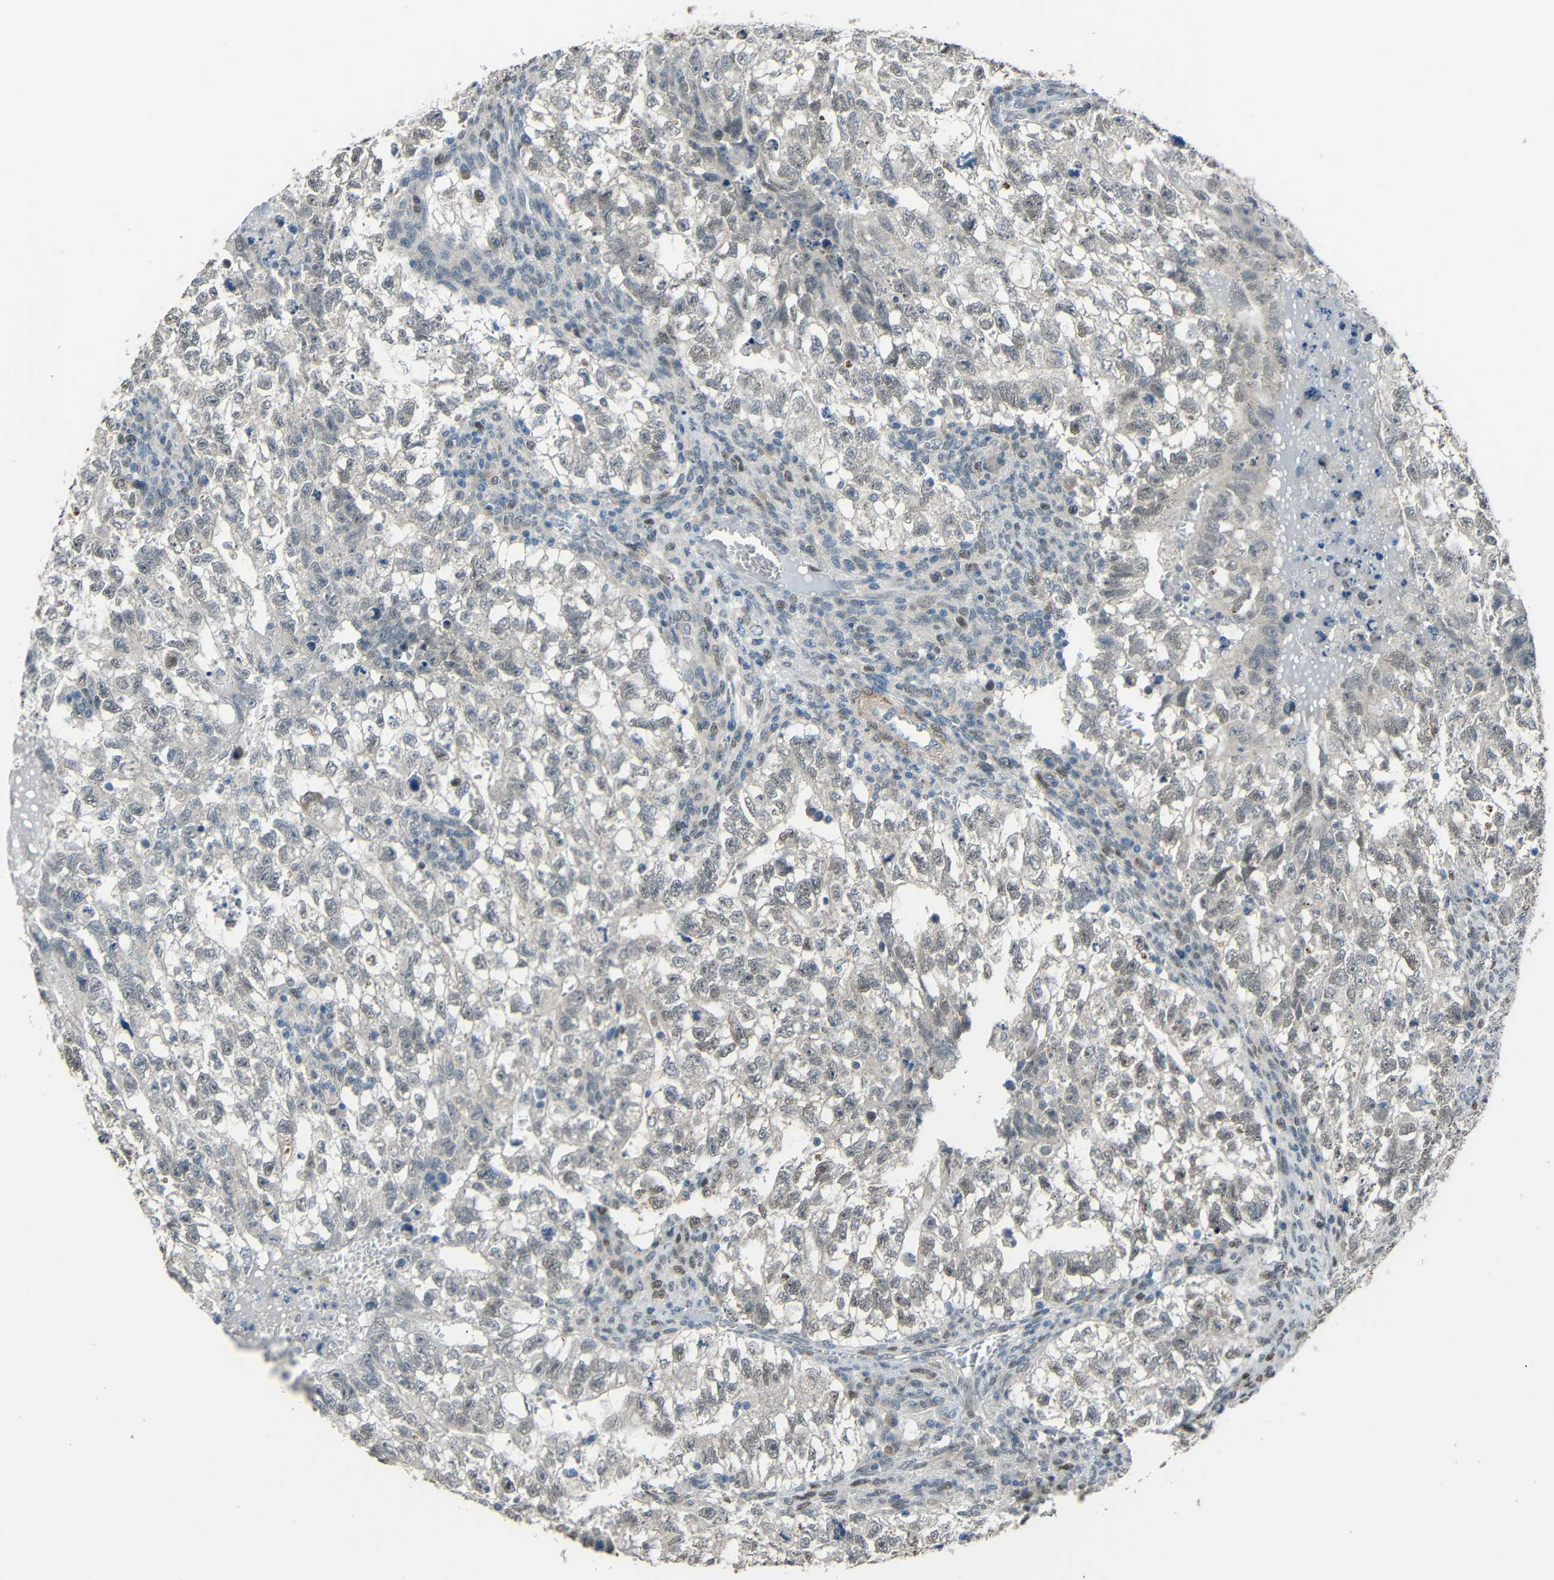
{"staining": {"intensity": "negative", "quantity": "none", "location": "none"}, "tissue": "testis cancer", "cell_type": "Tumor cells", "image_type": "cancer", "snomed": [{"axis": "morphology", "description": "Seminoma, NOS"}, {"axis": "morphology", "description": "Carcinoma, Embryonal, NOS"}, {"axis": "topography", "description": "Testis"}], "caption": "Immunohistochemical staining of human testis seminoma exhibits no significant expression in tumor cells.", "gene": "STBD1", "patient": {"sex": "male", "age": 38}}